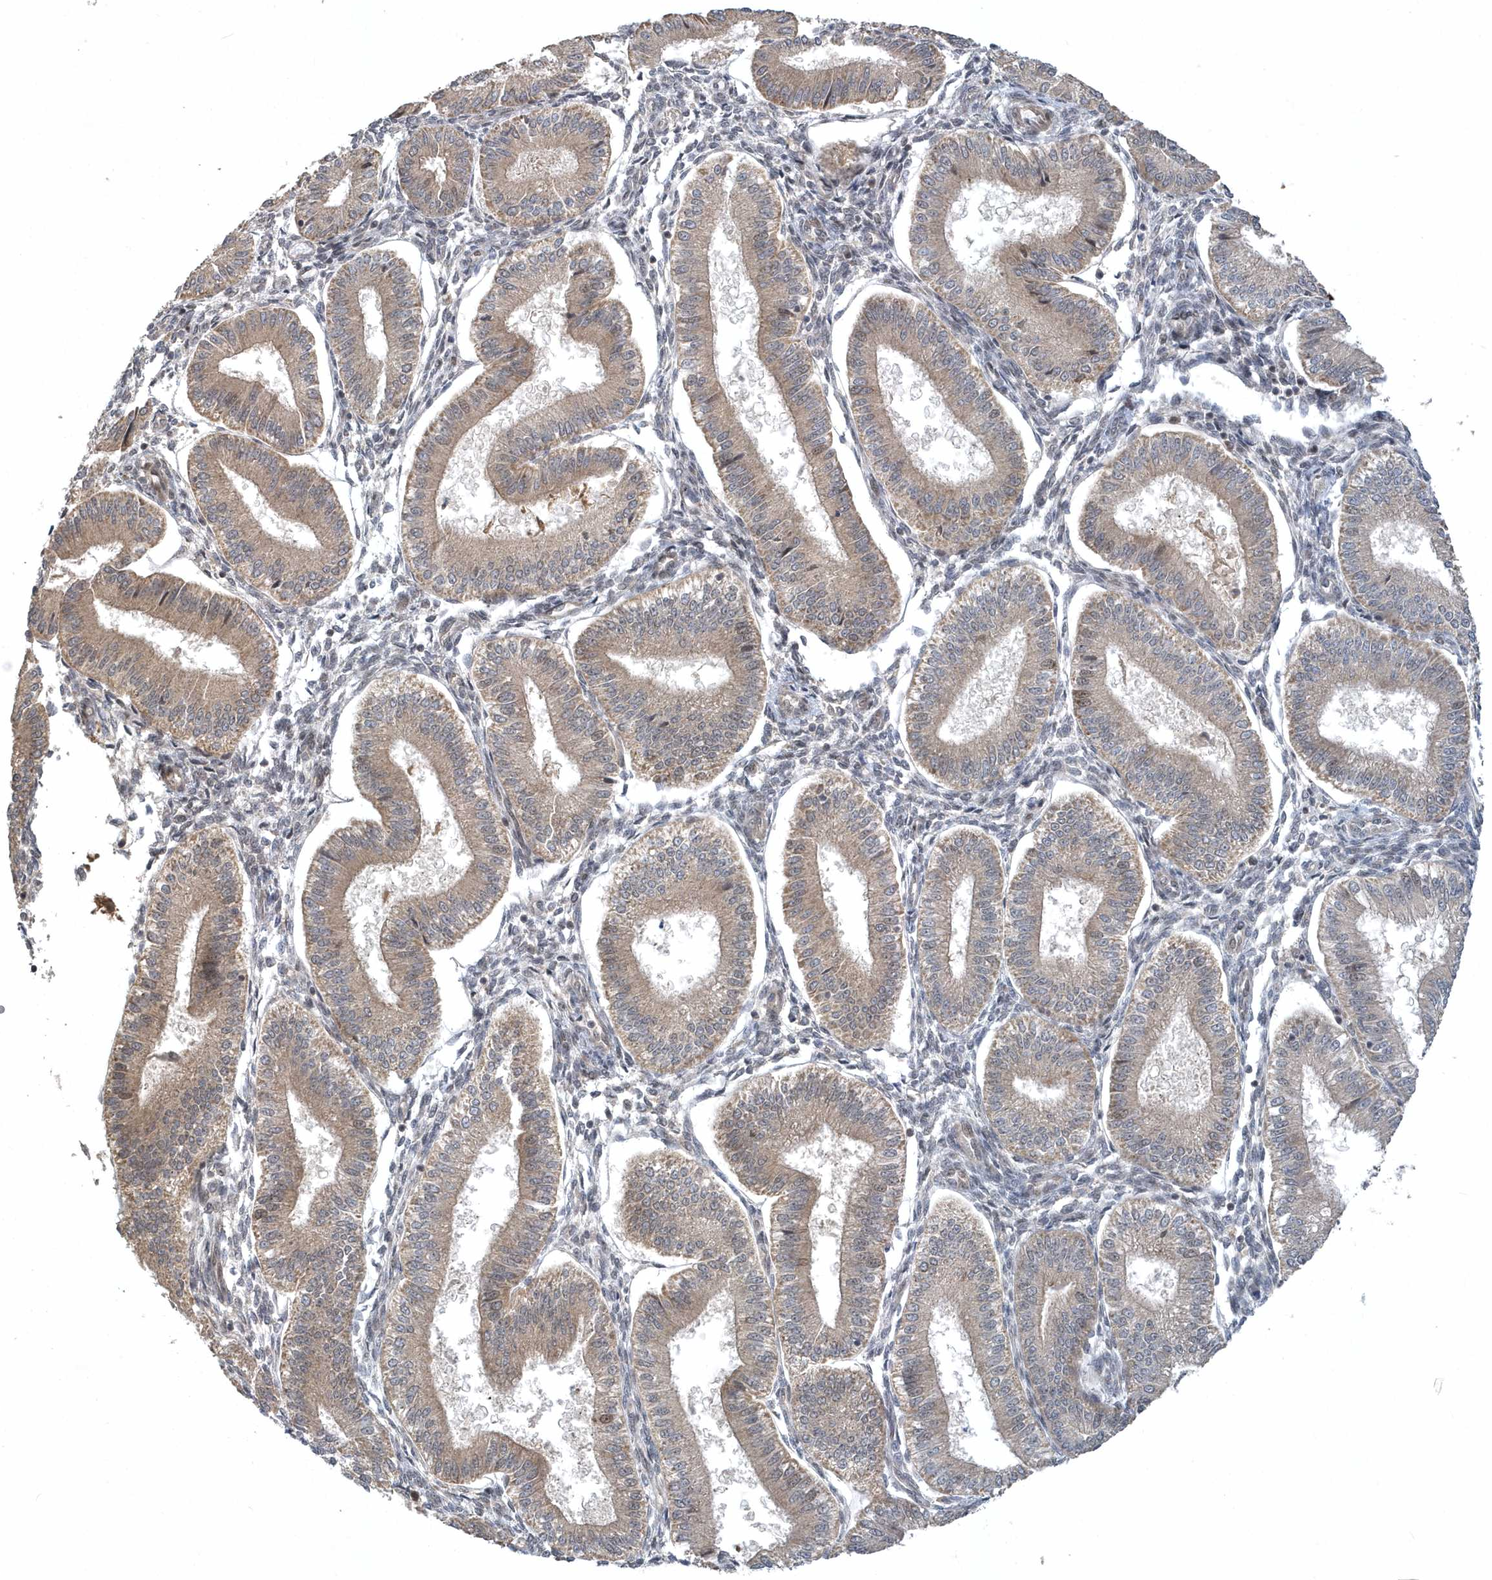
{"staining": {"intensity": "moderate", "quantity": "<25%", "location": "cytoplasmic/membranous,nuclear"}, "tissue": "endometrium", "cell_type": "Cells in endometrial stroma", "image_type": "normal", "snomed": [{"axis": "morphology", "description": "Normal tissue, NOS"}, {"axis": "topography", "description": "Endometrium"}], "caption": "Protein expression by immunohistochemistry reveals moderate cytoplasmic/membranous,nuclear staining in about <25% of cells in endometrial stroma in benign endometrium. (Brightfield microscopy of DAB IHC at high magnification).", "gene": "TRAIP", "patient": {"sex": "female", "age": 39}}